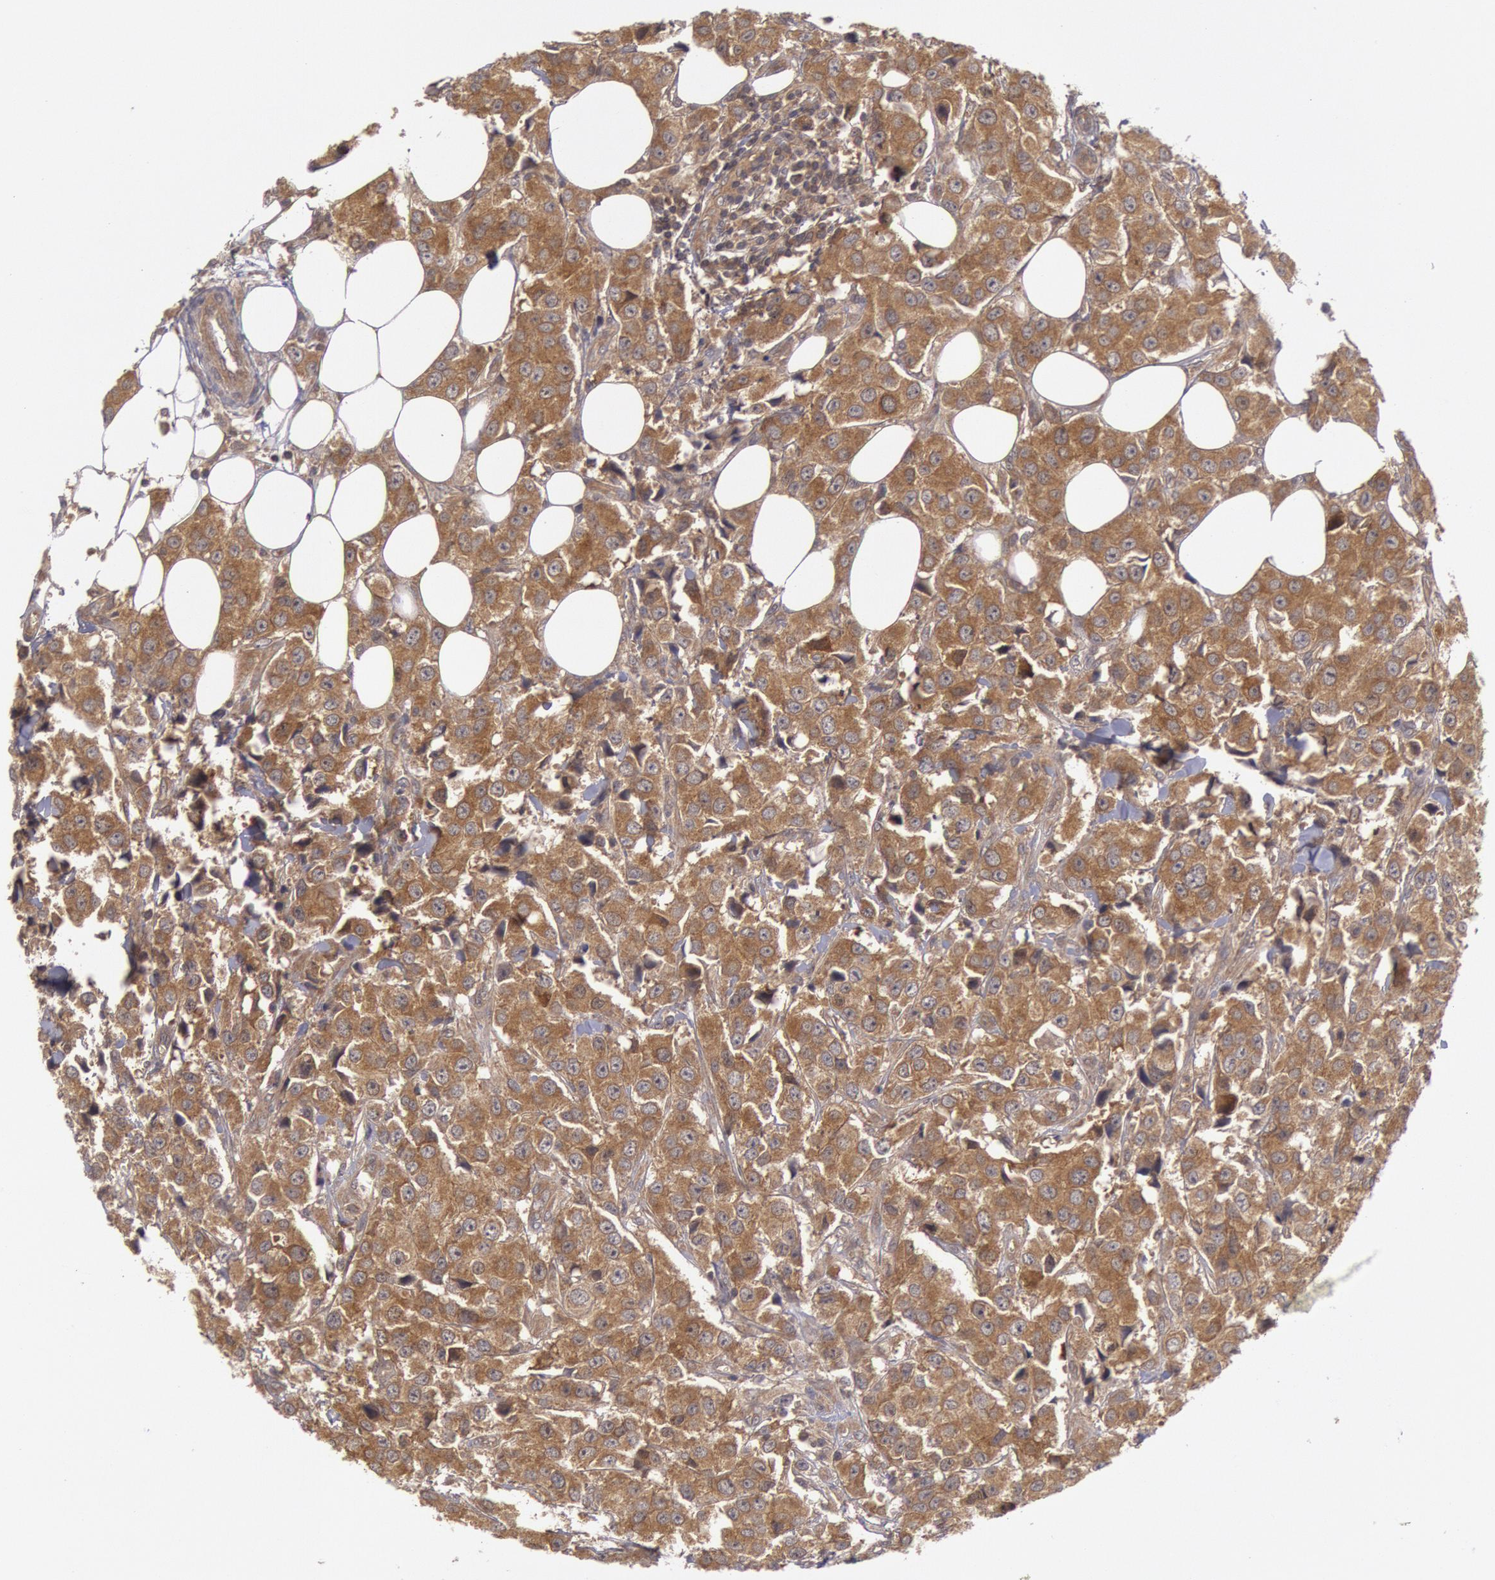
{"staining": {"intensity": "moderate", "quantity": ">75%", "location": "cytoplasmic/membranous"}, "tissue": "breast cancer", "cell_type": "Tumor cells", "image_type": "cancer", "snomed": [{"axis": "morphology", "description": "Duct carcinoma"}, {"axis": "topography", "description": "Breast"}], "caption": "Protein expression analysis of human breast infiltrating ductal carcinoma reveals moderate cytoplasmic/membranous expression in about >75% of tumor cells.", "gene": "BRAF", "patient": {"sex": "female", "age": 58}}